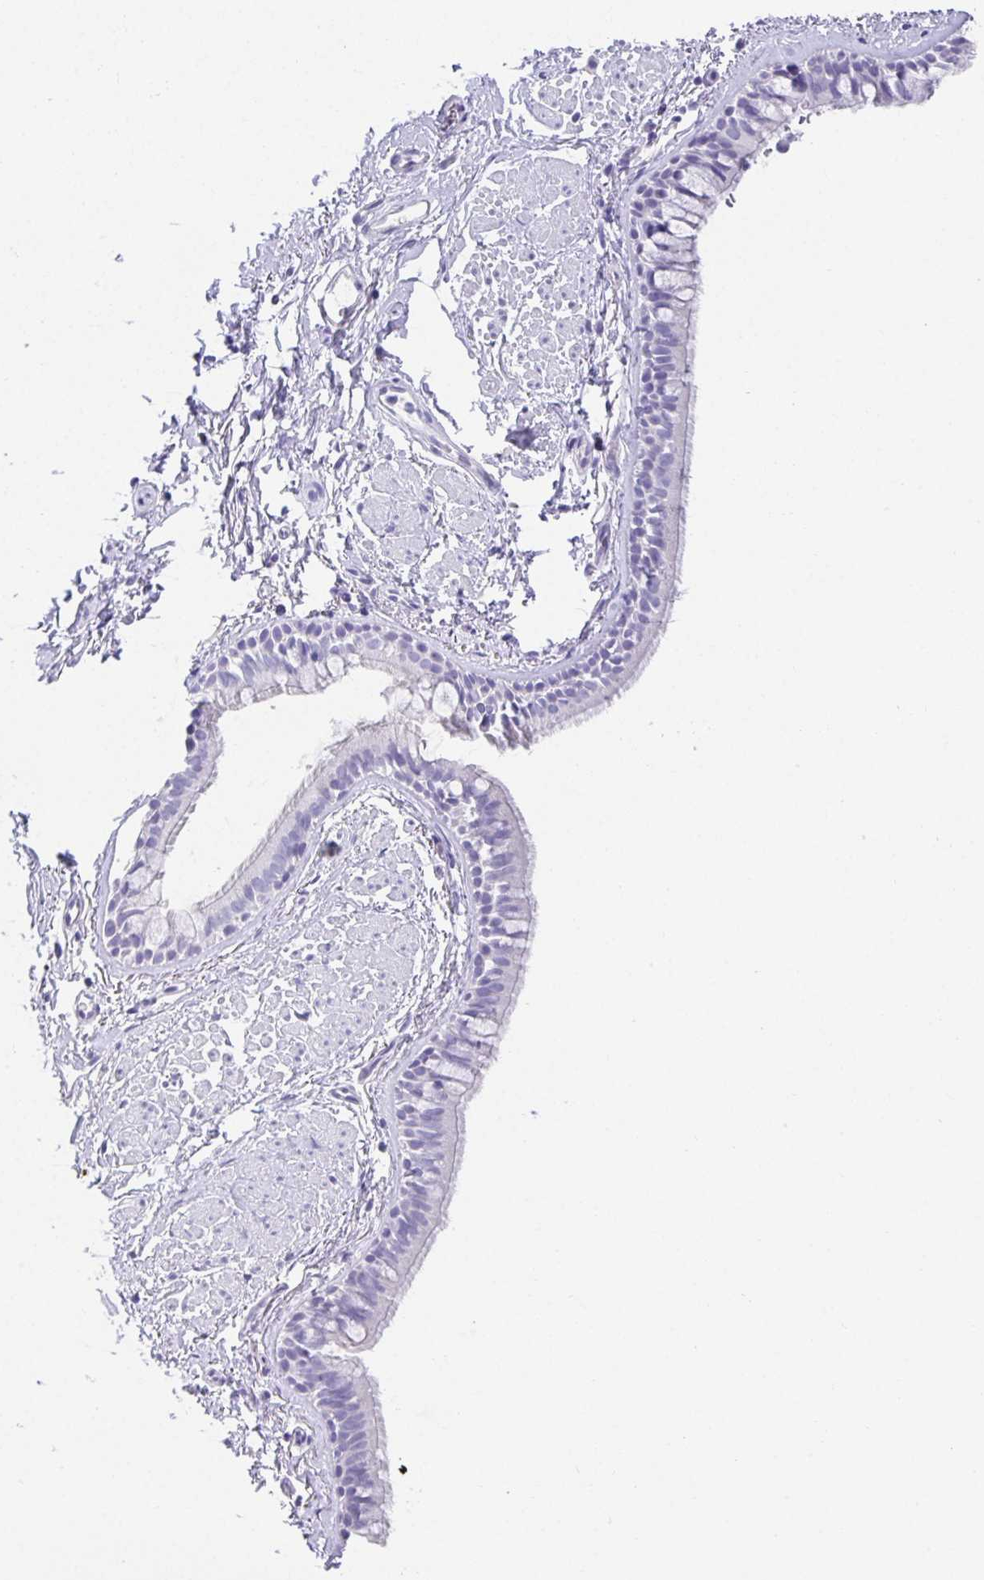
{"staining": {"intensity": "negative", "quantity": "none", "location": "none"}, "tissue": "bronchus", "cell_type": "Respiratory epithelial cells", "image_type": "normal", "snomed": [{"axis": "morphology", "description": "Normal tissue, NOS"}, {"axis": "topography", "description": "Lymph node"}, {"axis": "topography", "description": "Cartilage tissue"}, {"axis": "topography", "description": "Bronchus"}], "caption": "Human bronchus stained for a protein using immunohistochemistry shows no staining in respiratory epithelial cells.", "gene": "CHAT", "patient": {"sex": "female", "age": 70}}